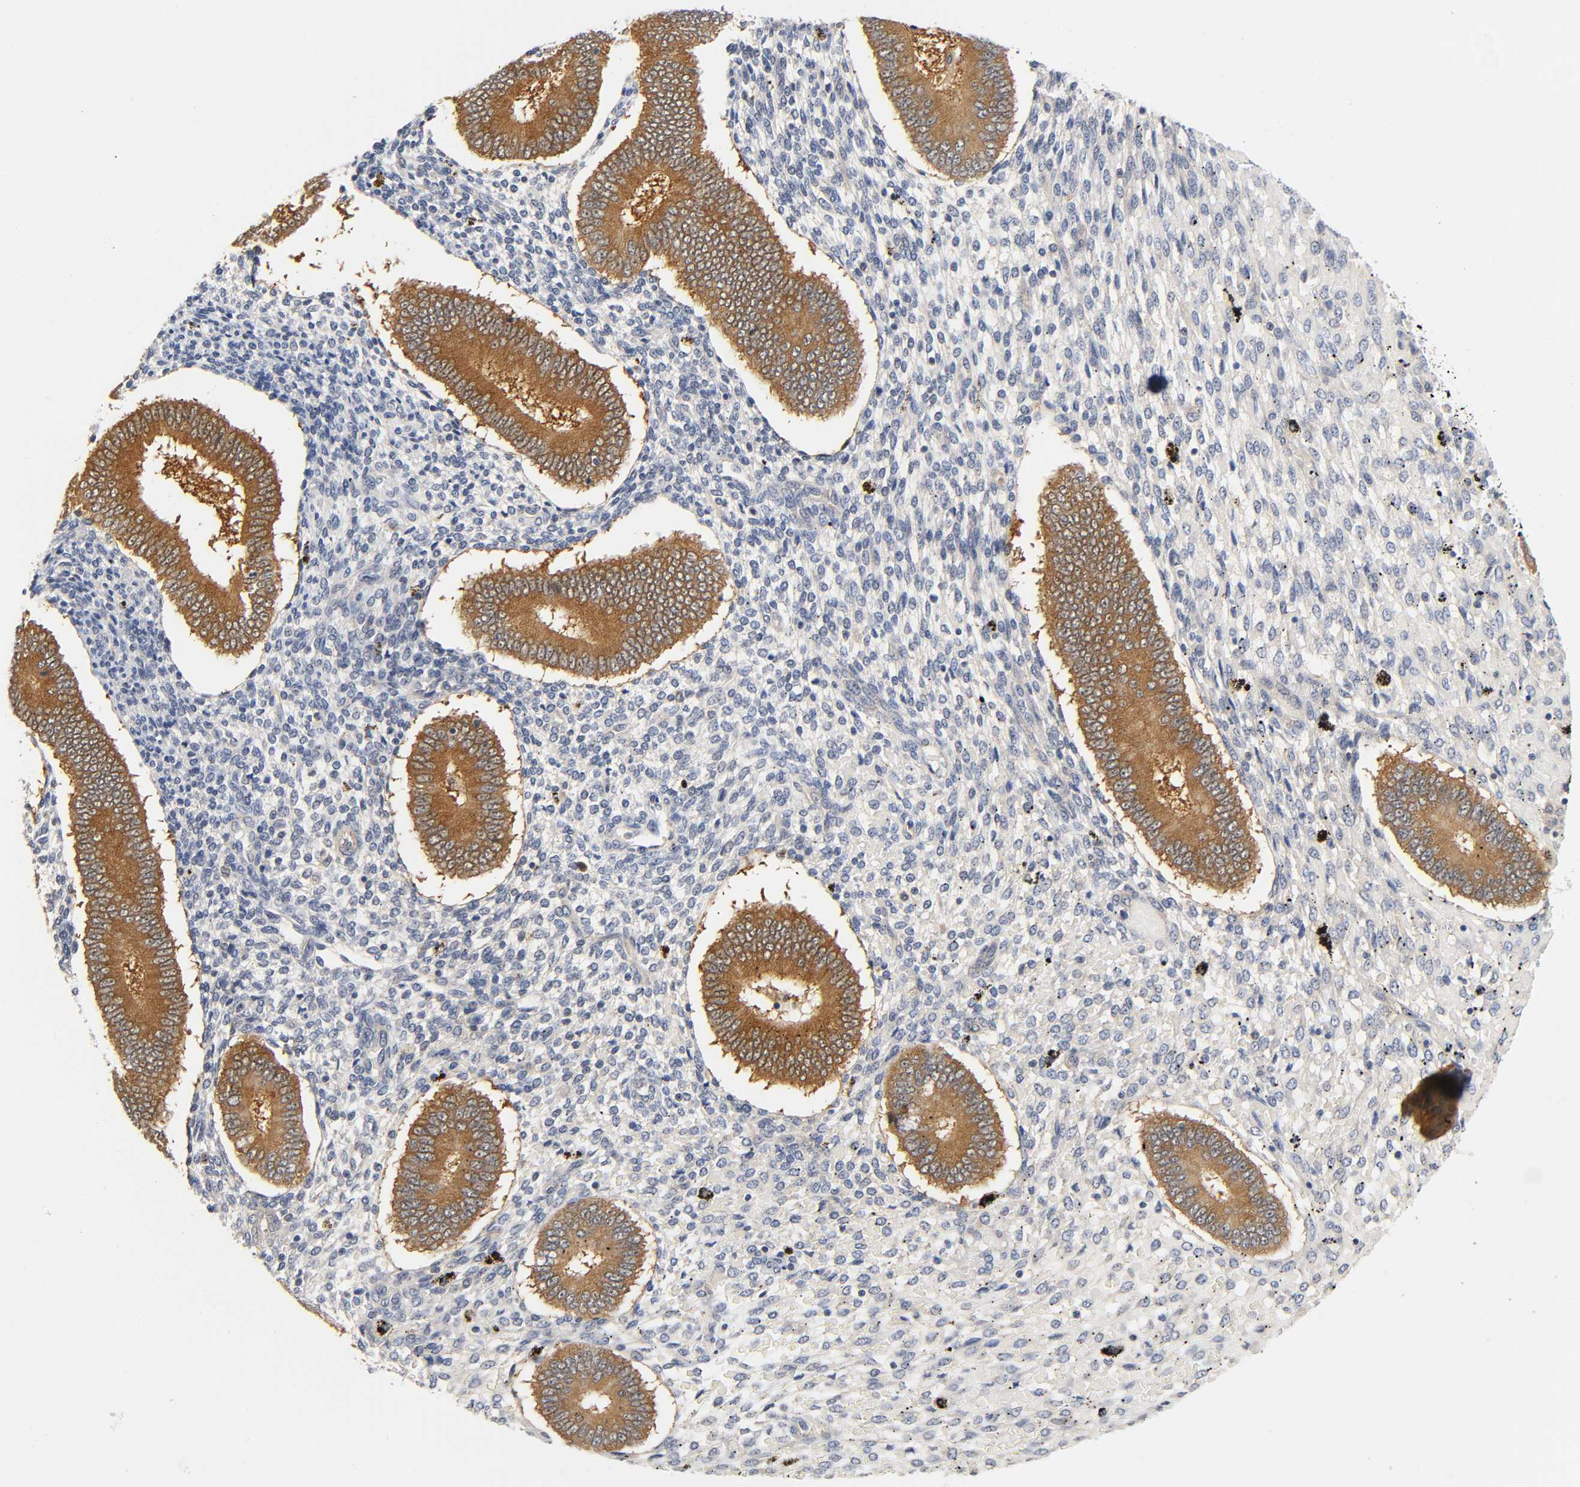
{"staining": {"intensity": "negative", "quantity": "none", "location": "none"}, "tissue": "endometrium", "cell_type": "Cells in endometrial stroma", "image_type": "normal", "snomed": [{"axis": "morphology", "description": "Normal tissue, NOS"}, {"axis": "topography", "description": "Endometrium"}], "caption": "High magnification brightfield microscopy of unremarkable endometrium stained with DAB (brown) and counterstained with hematoxylin (blue): cells in endometrial stroma show no significant staining. (Brightfield microscopy of DAB immunohistochemistry (IHC) at high magnification).", "gene": "FYN", "patient": {"sex": "female", "age": 42}}